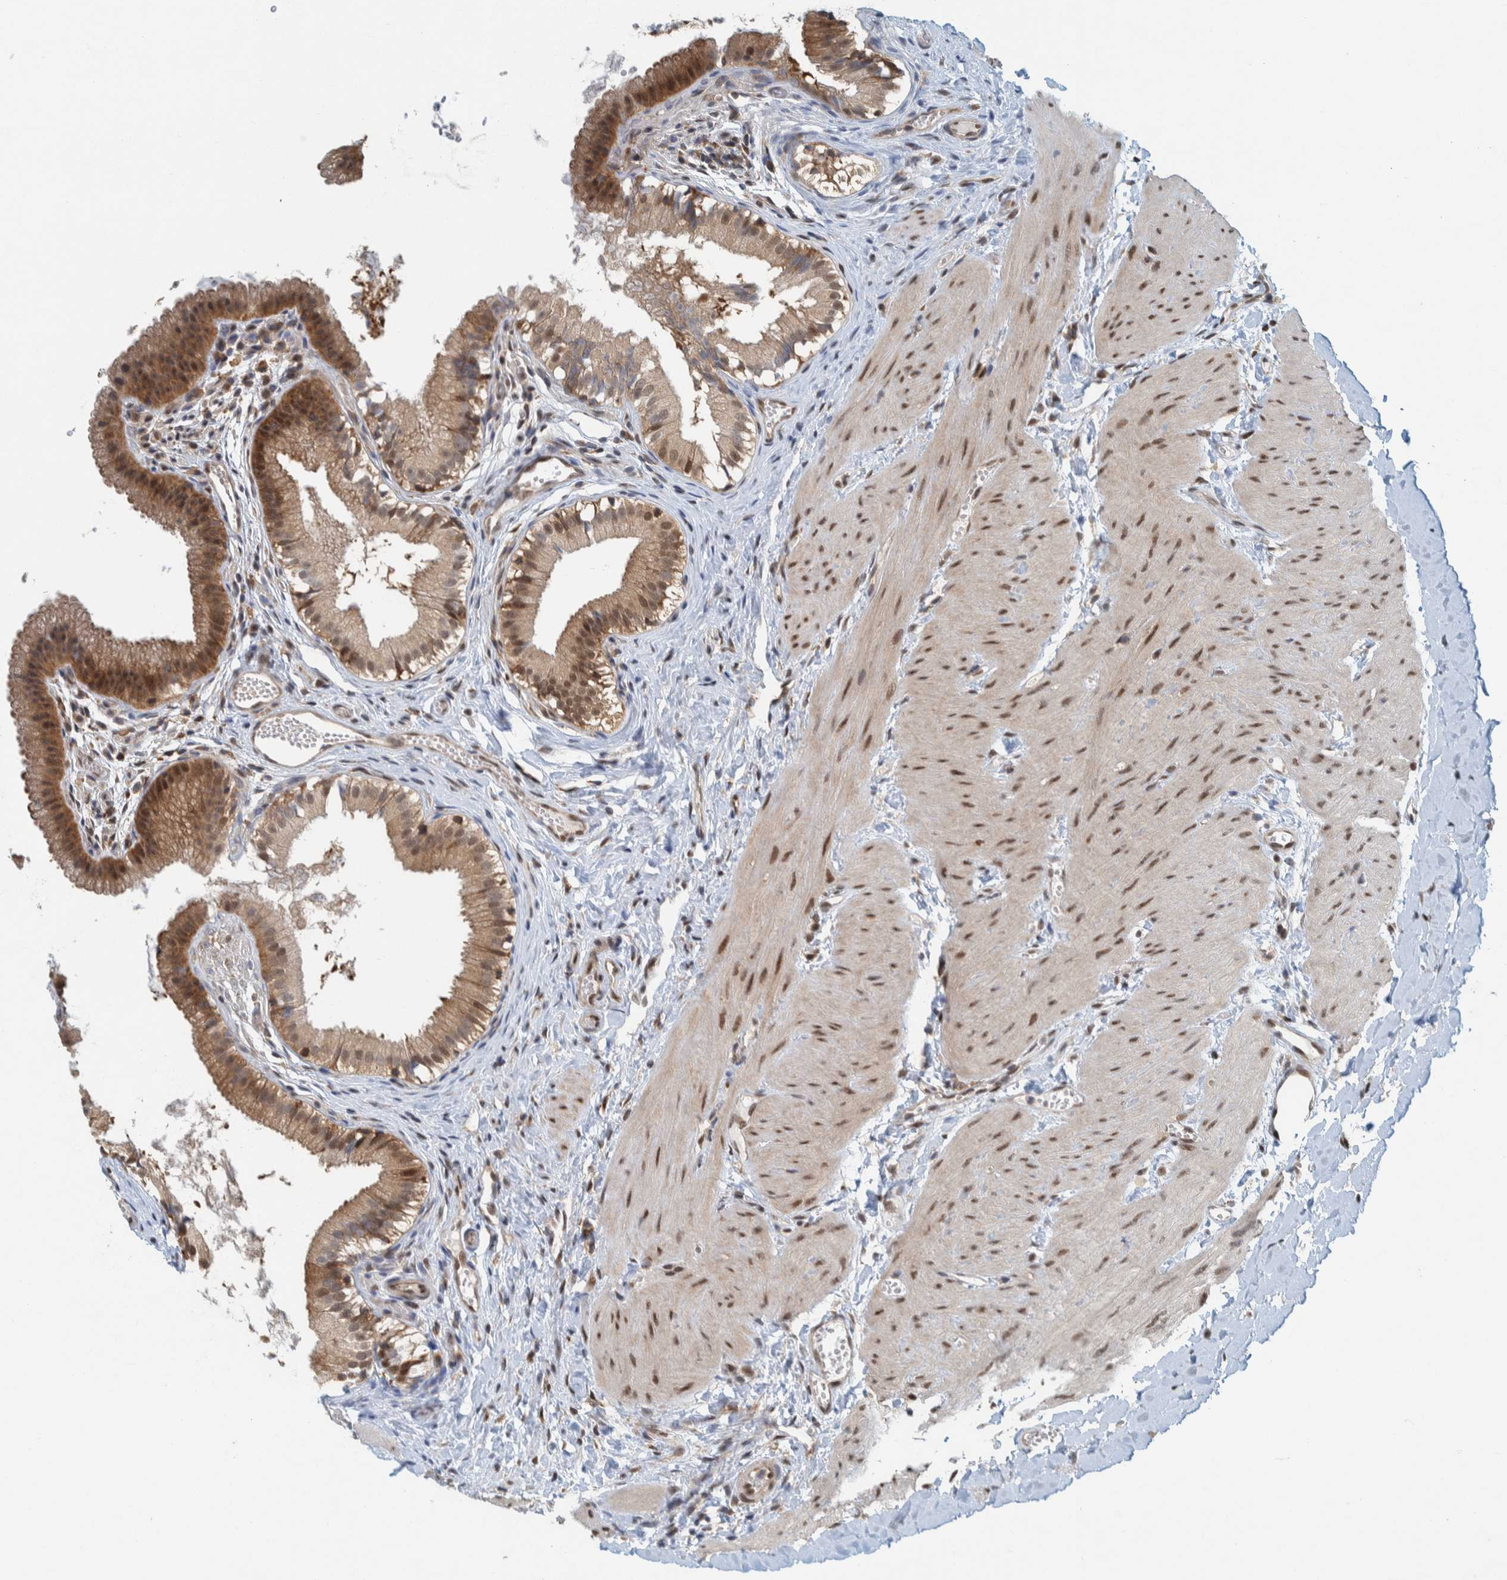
{"staining": {"intensity": "moderate", "quantity": ">75%", "location": "cytoplasmic/membranous,nuclear"}, "tissue": "gallbladder", "cell_type": "Glandular cells", "image_type": "normal", "snomed": [{"axis": "morphology", "description": "Normal tissue, NOS"}, {"axis": "topography", "description": "Gallbladder"}], "caption": "Benign gallbladder exhibits moderate cytoplasmic/membranous,nuclear expression in about >75% of glandular cells.", "gene": "COPS3", "patient": {"sex": "female", "age": 26}}